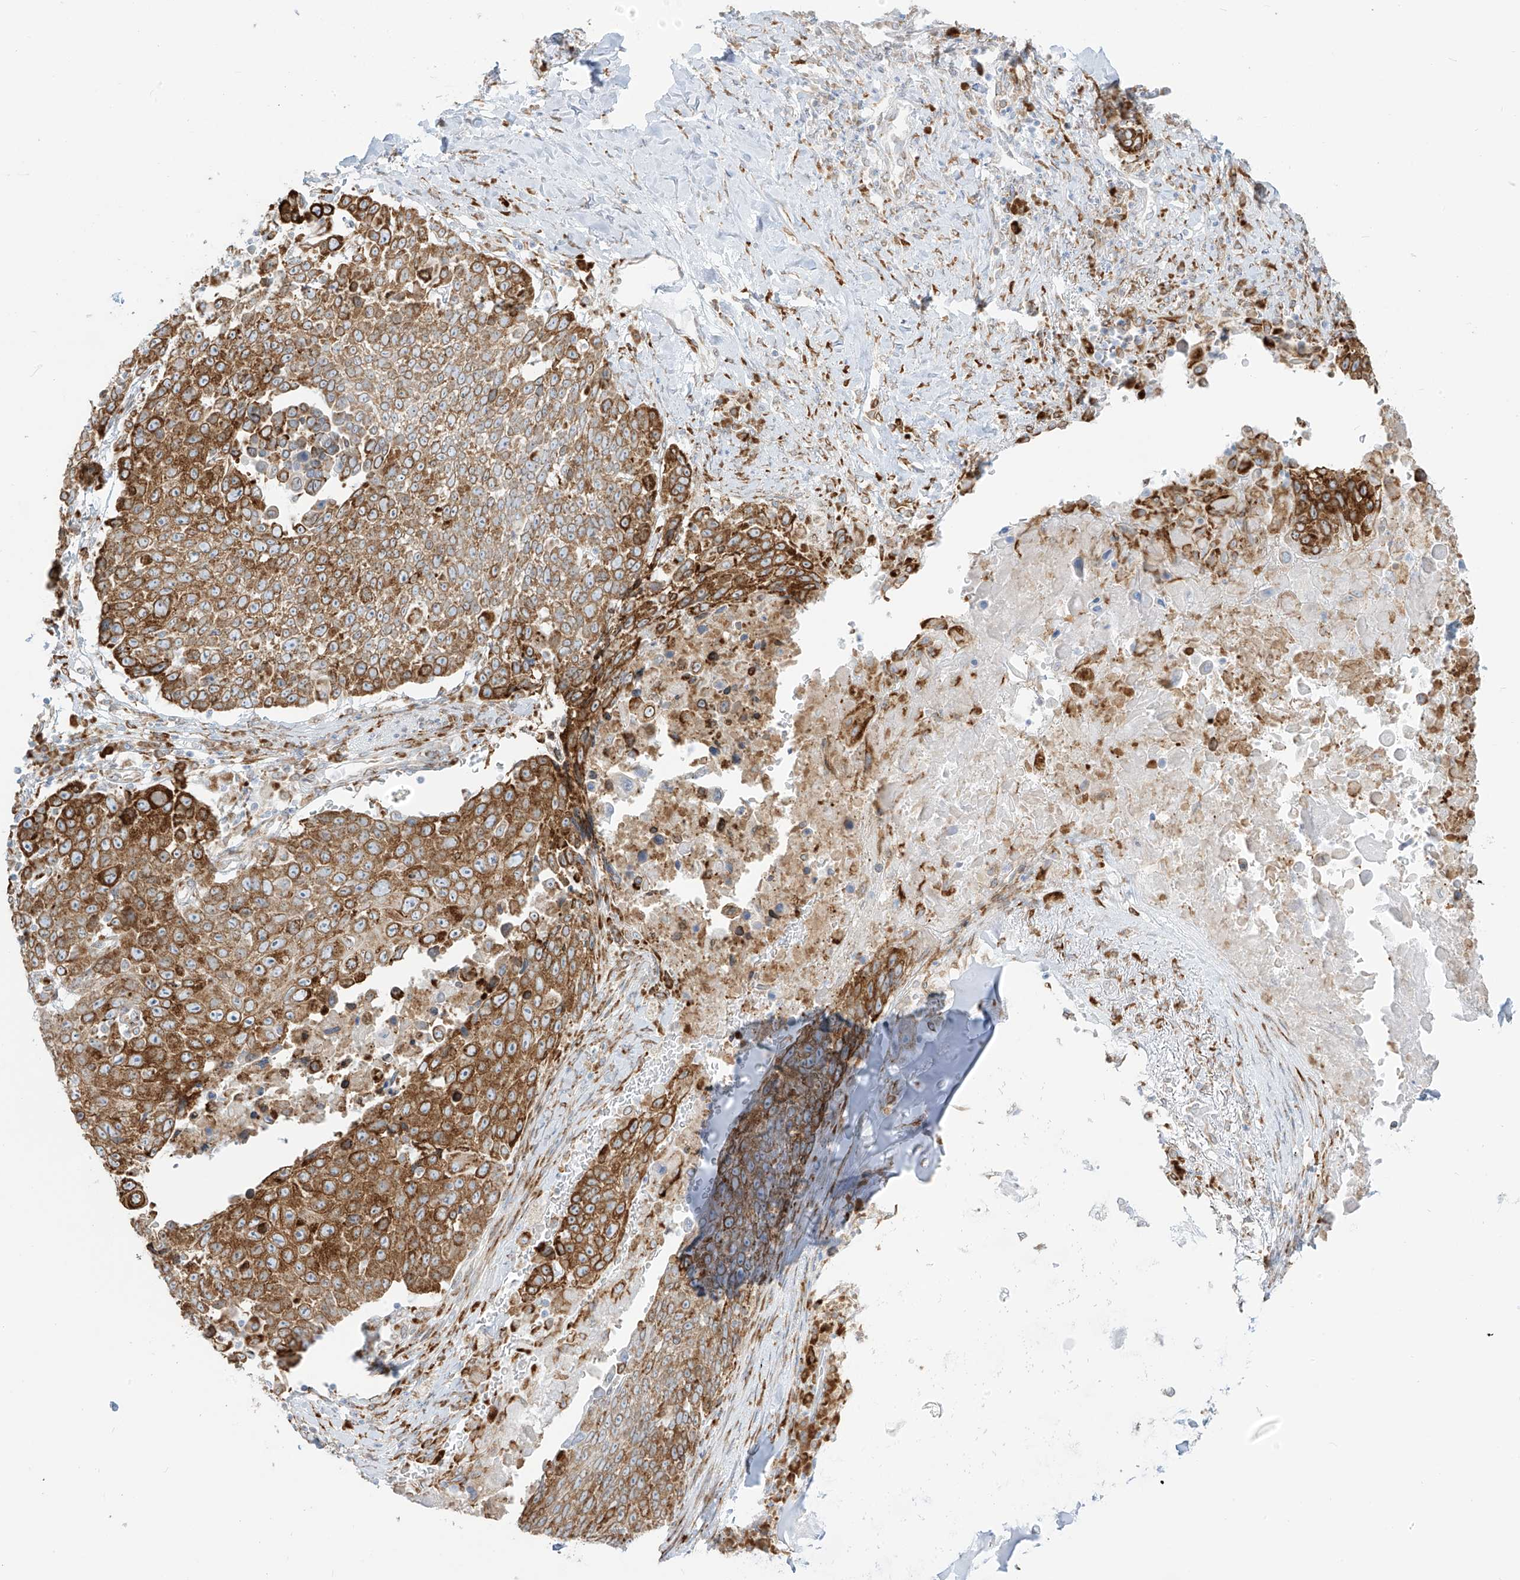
{"staining": {"intensity": "moderate", "quantity": ">75%", "location": "cytoplasmic/membranous"}, "tissue": "lung cancer", "cell_type": "Tumor cells", "image_type": "cancer", "snomed": [{"axis": "morphology", "description": "Squamous cell carcinoma, NOS"}, {"axis": "topography", "description": "Lung"}], "caption": "A high-resolution histopathology image shows immunohistochemistry (IHC) staining of lung squamous cell carcinoma, which shows moderate cytoplasmic/membranous positivity in approximately >75% of tumor cells.", "gene": "LRRC59", "patient": {"sex": "male", "age": 66}}